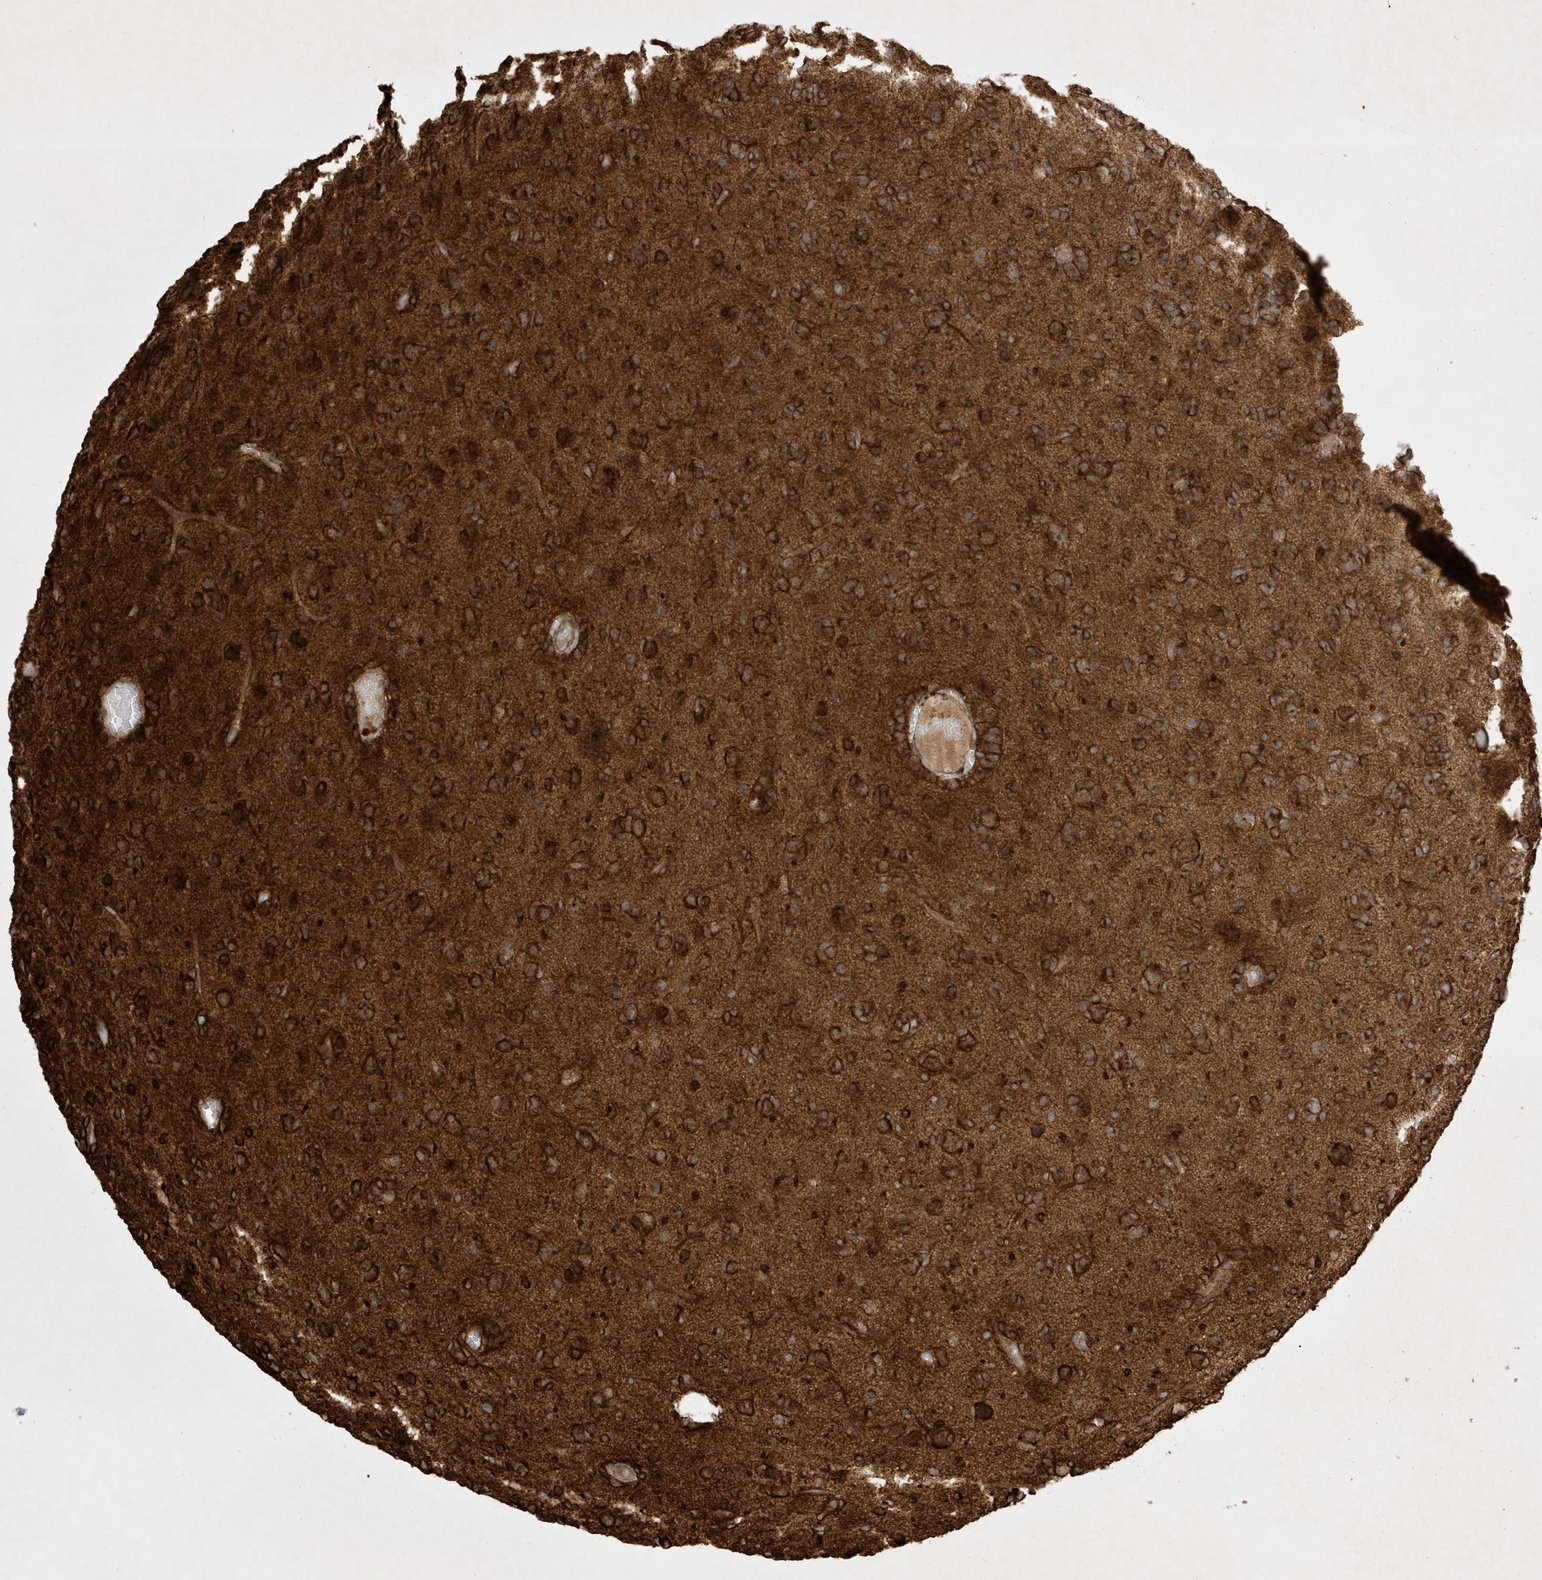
{"staining": {"intensity": "strong", "quantity": ">75%", "location": "cytoplasmic/membranous"}, "tissue": "glioma", "cell_type": "Tumor cells", "image_type": "cancer", "snomed": [{"axis": "morphology", "description": "Glioma, malignant, High grade"}, {"axis": "topography", "description": "Brain"}], "caption": "Approximately >75% of tumor cells in malignant glioma (high-grade) exhibit strong cytoplasmic/membranous protein expression as visualized by brown immunohistochemical staining.", "gene": "IFT57", "patient": {"sex": "female", "age": 59}}